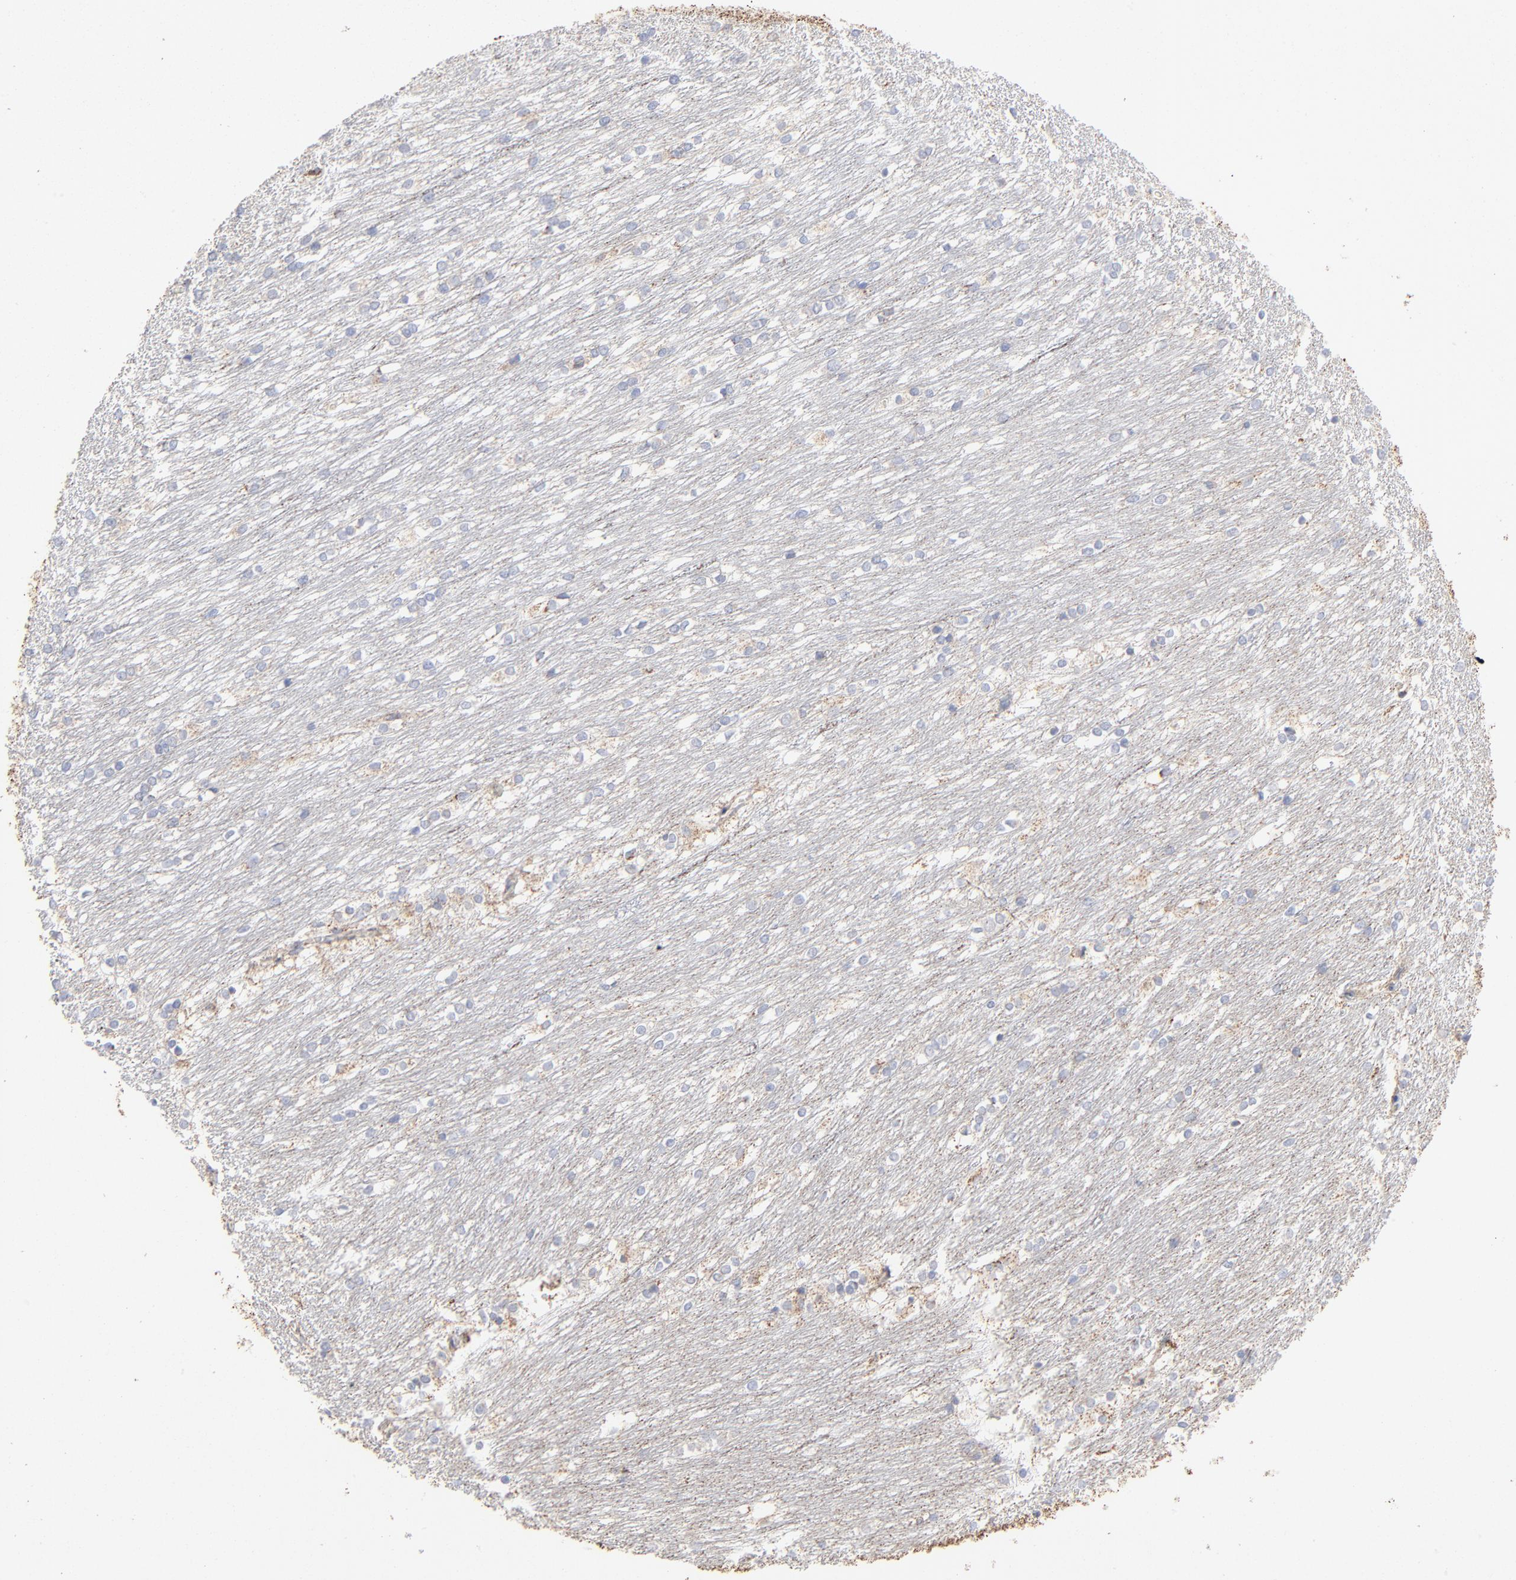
{"staining": {"intensity": "negative", "quantity": "none", "location": "none"}, "tissue": "caudate", "cell_type": "Glial cells", "image_type": "normal", "snomed": [{"axis": "morphology", "description": "Normal tissue, NOS"}, {"axis": "topography", "description": "Lateral ventricle wall"}], "caption": "This image is of benign caudate stained with immunohistochemistry (IHC) to label a protein in brown with the nuclei are counter-stained blue. There is no expression in glial cells. (DAB (3,3'-diaminobenzidine) IHC, high magnification).", "gene": "ASB3", "patient": {"sex": "female", "age": 19}}